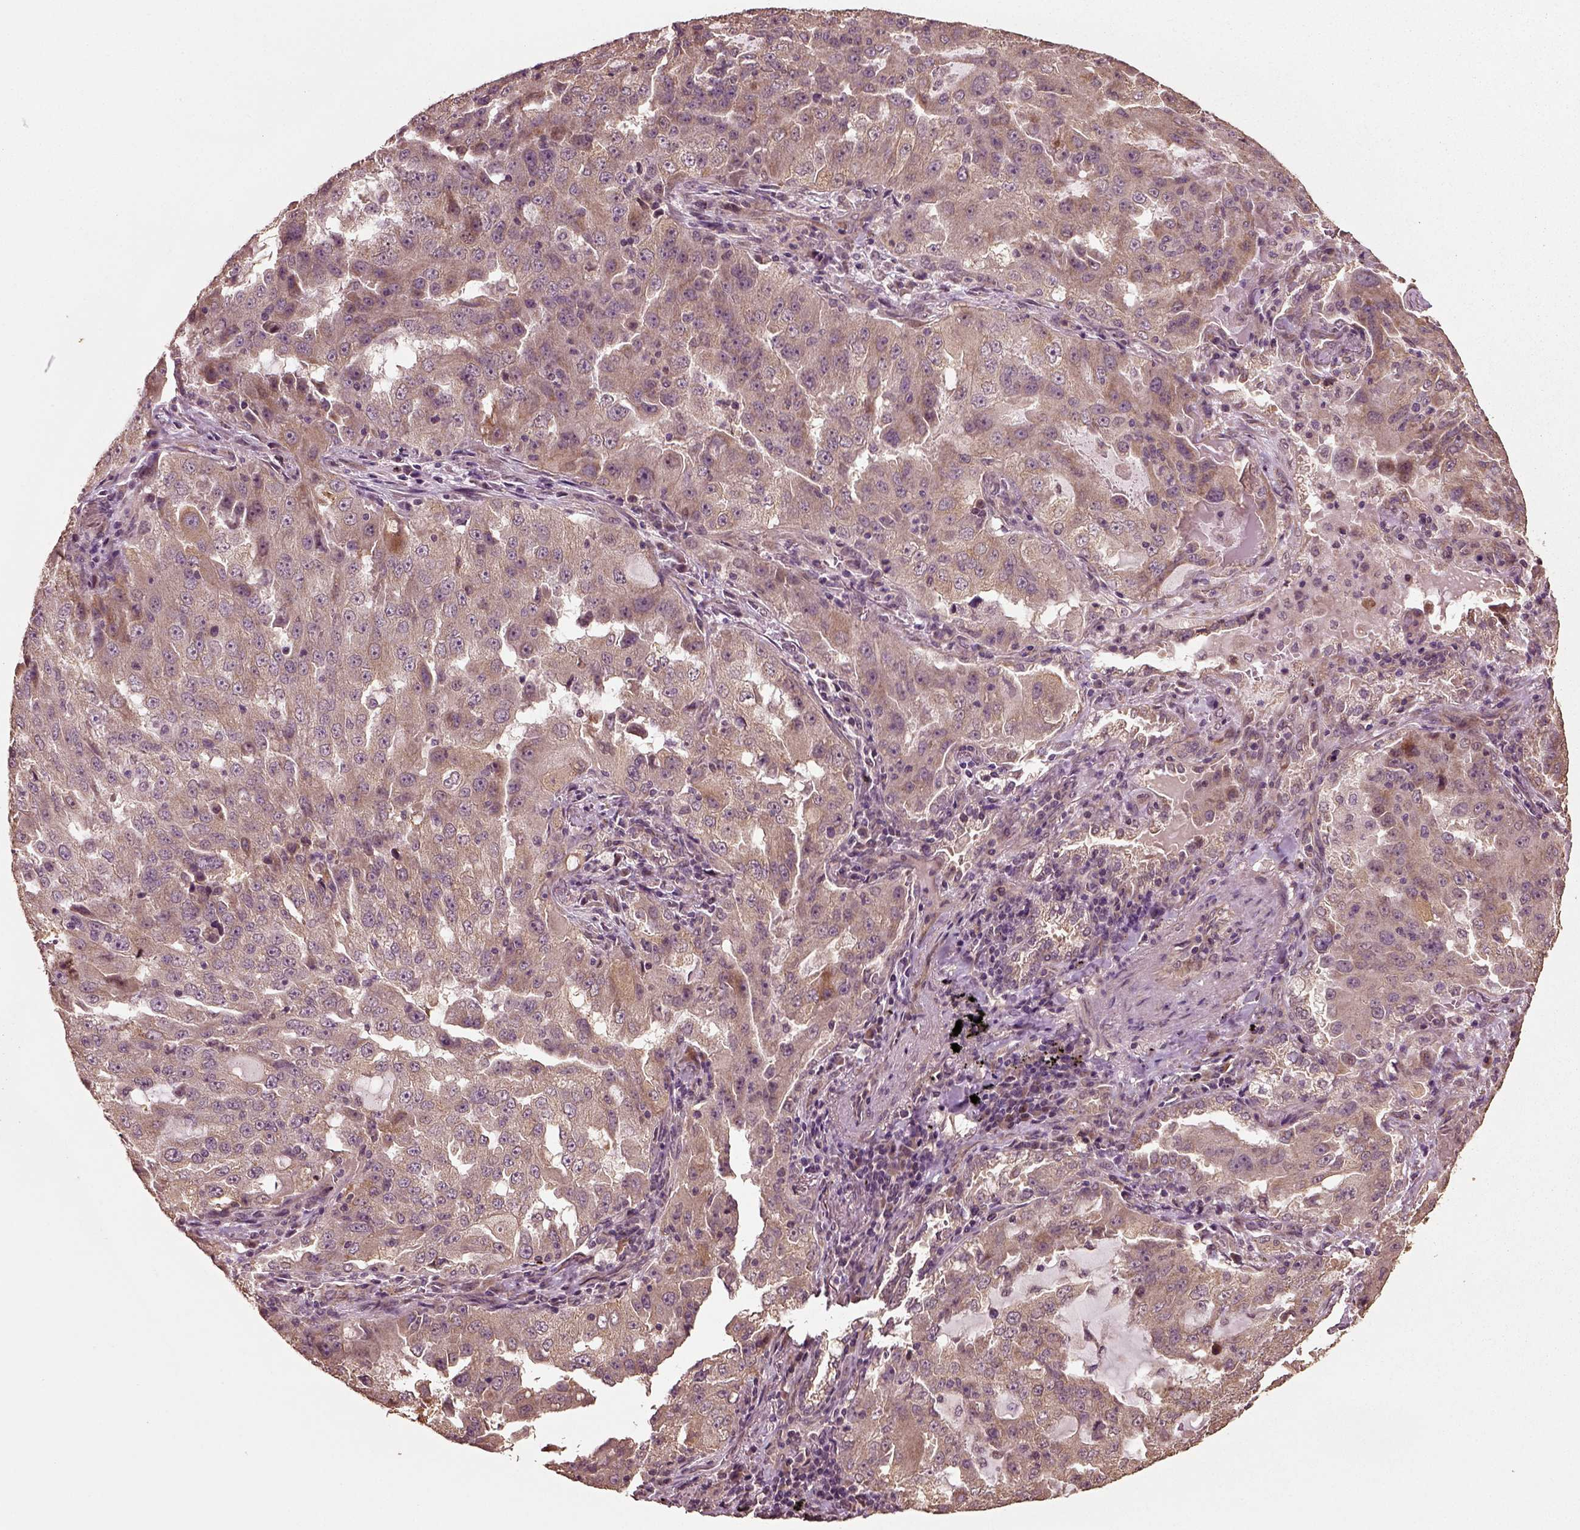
{"staining": {"intensity": "weak", "quantity": ">75%", "location": "cytoplasmic/membranous"}, "tissue": "lung cancer", "cell_type": "Tumor cells", "image_type": "cancer", "snomed": [{"axis": "morphology", "description": "Adenocarcinoma, NOS"}, {"axis": "topography", "description": "Lung"}], "caption": "Protein expression by immunohistochemistry reveals weak cytoplasmic/membranous staining in about >75% of tumor cells in lung cancer.", "gene": "ERV3-1", "patient": {"sex": "female", "age": 61}}